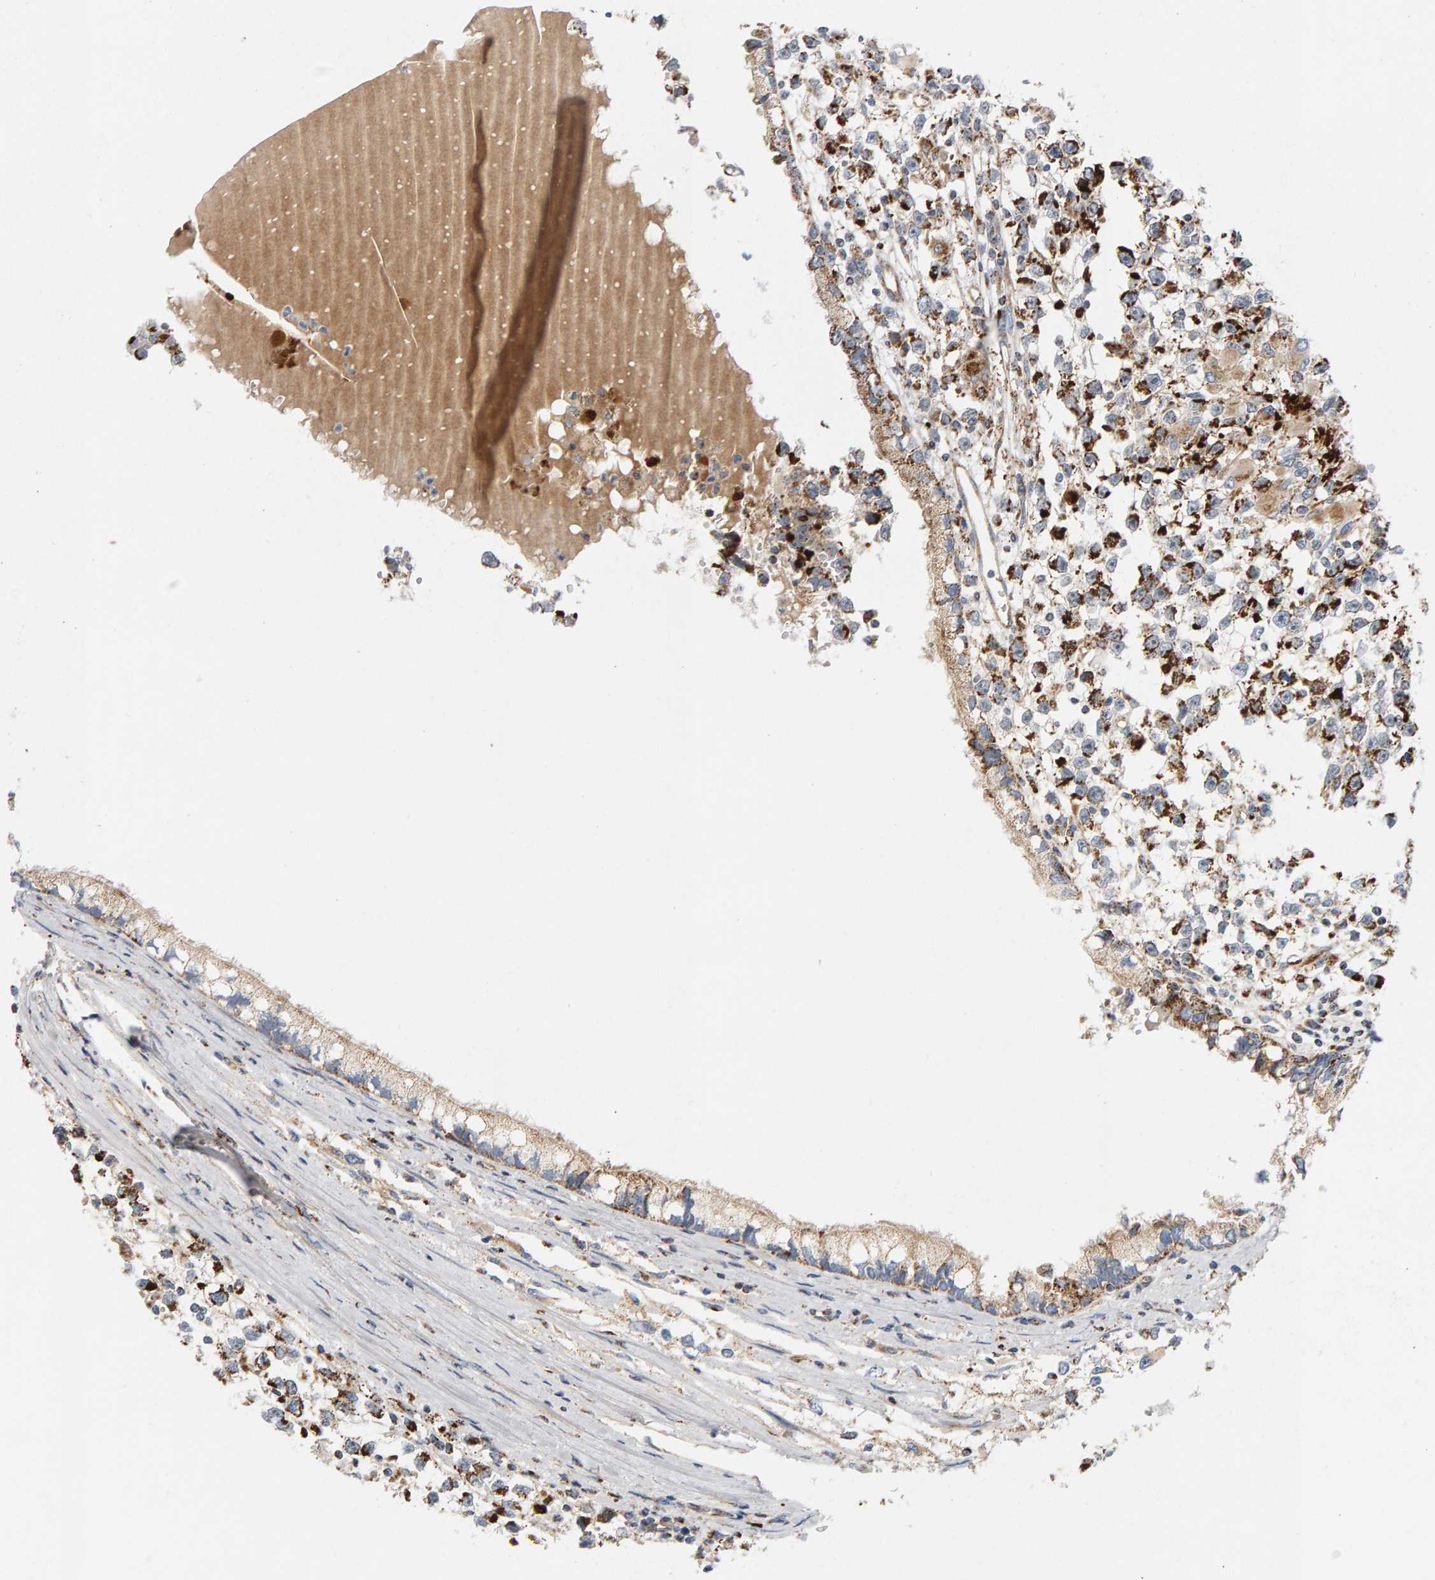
{"staining": {"intensity": "strong", "quantity": ">75%", "location": "cytoplasmic/membranous"}, "tissue": "testis cancer", "cell_type": "Tumor cells", "image_type": "cancer", "snomed": [{"axis": "morphology", "description": "Seminoma, NOS"}, {"axis": "morphology", "description": "Carcinoma, Embryonal, NOS"}, {"axis": "topography", "description": "Testis"}], "caption": "DAB (3,3'-diaminobenzidine) immunohistochemical staining of embryonal carcinoma (testis) displays strong cytoplasmic/membranous protein staining in about >75% of tumor cells. Immunohistochemistry (ihc) stains the protein of interest in brown and the nuclei are stained blue.", "gene": "GGTA1", "patient": {"sex": "male", "age": 51}}